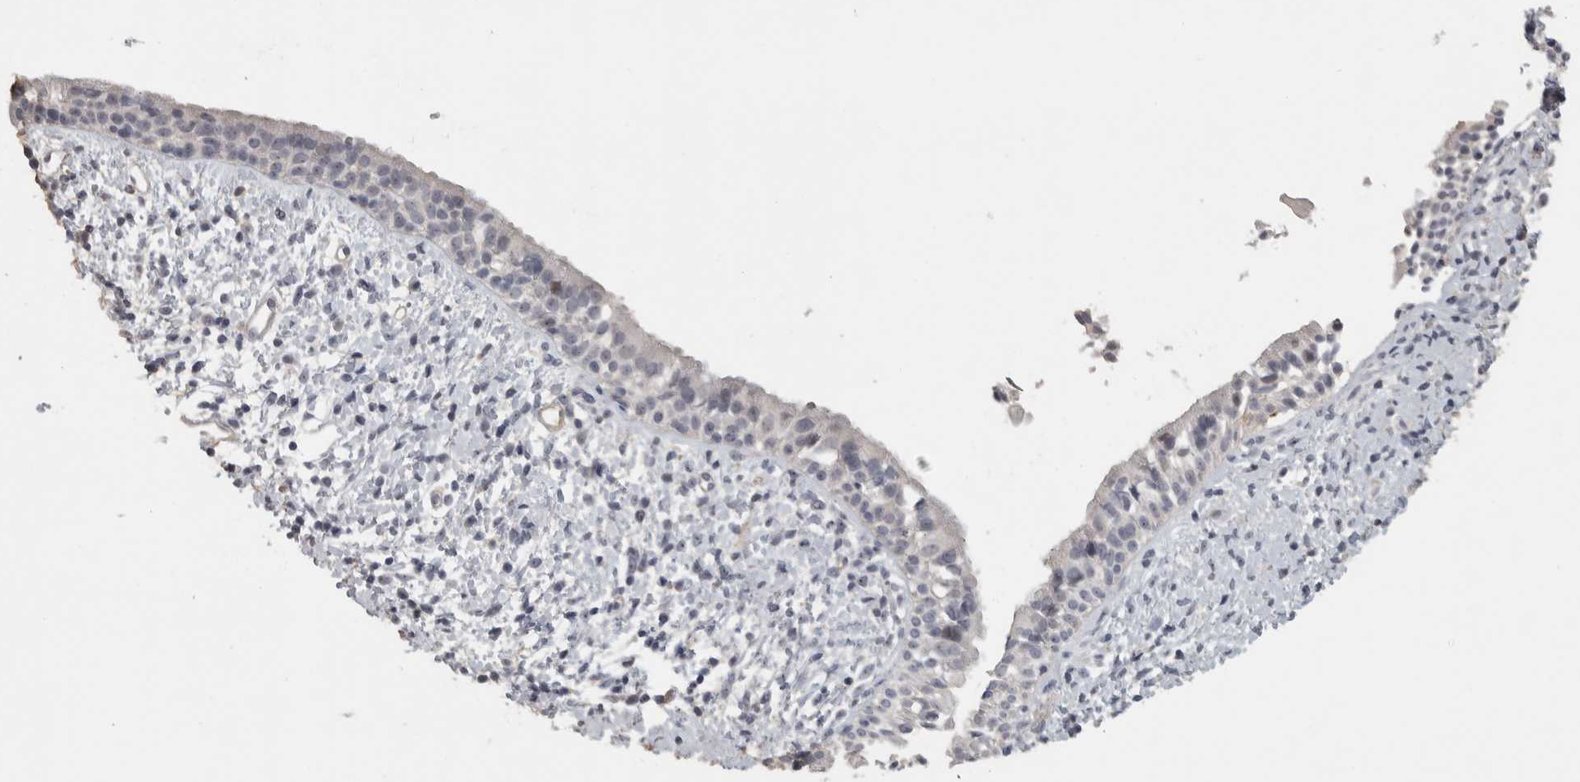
{"staining": {"intensity": "negative", "quantity": "none", "location": "none"}, "tissue": "nasopharynx", "cell_type": "Respiratory epithelial cells", "image_type": "normal", "snomed": [{"axis": "morphology", "description": "Normal tissue, NOS"}, {"axis": "topography", "description": "Nasopharynx"}], "caption": "Image shows no protein positivity in respiratory epithelial cells of benign nasopharynx. (DAB immunohistochemistry (IHC) with hematoxylin counter stain).", "gene": "DCAF10", "patient": {"sex": "male", "age": 22}}